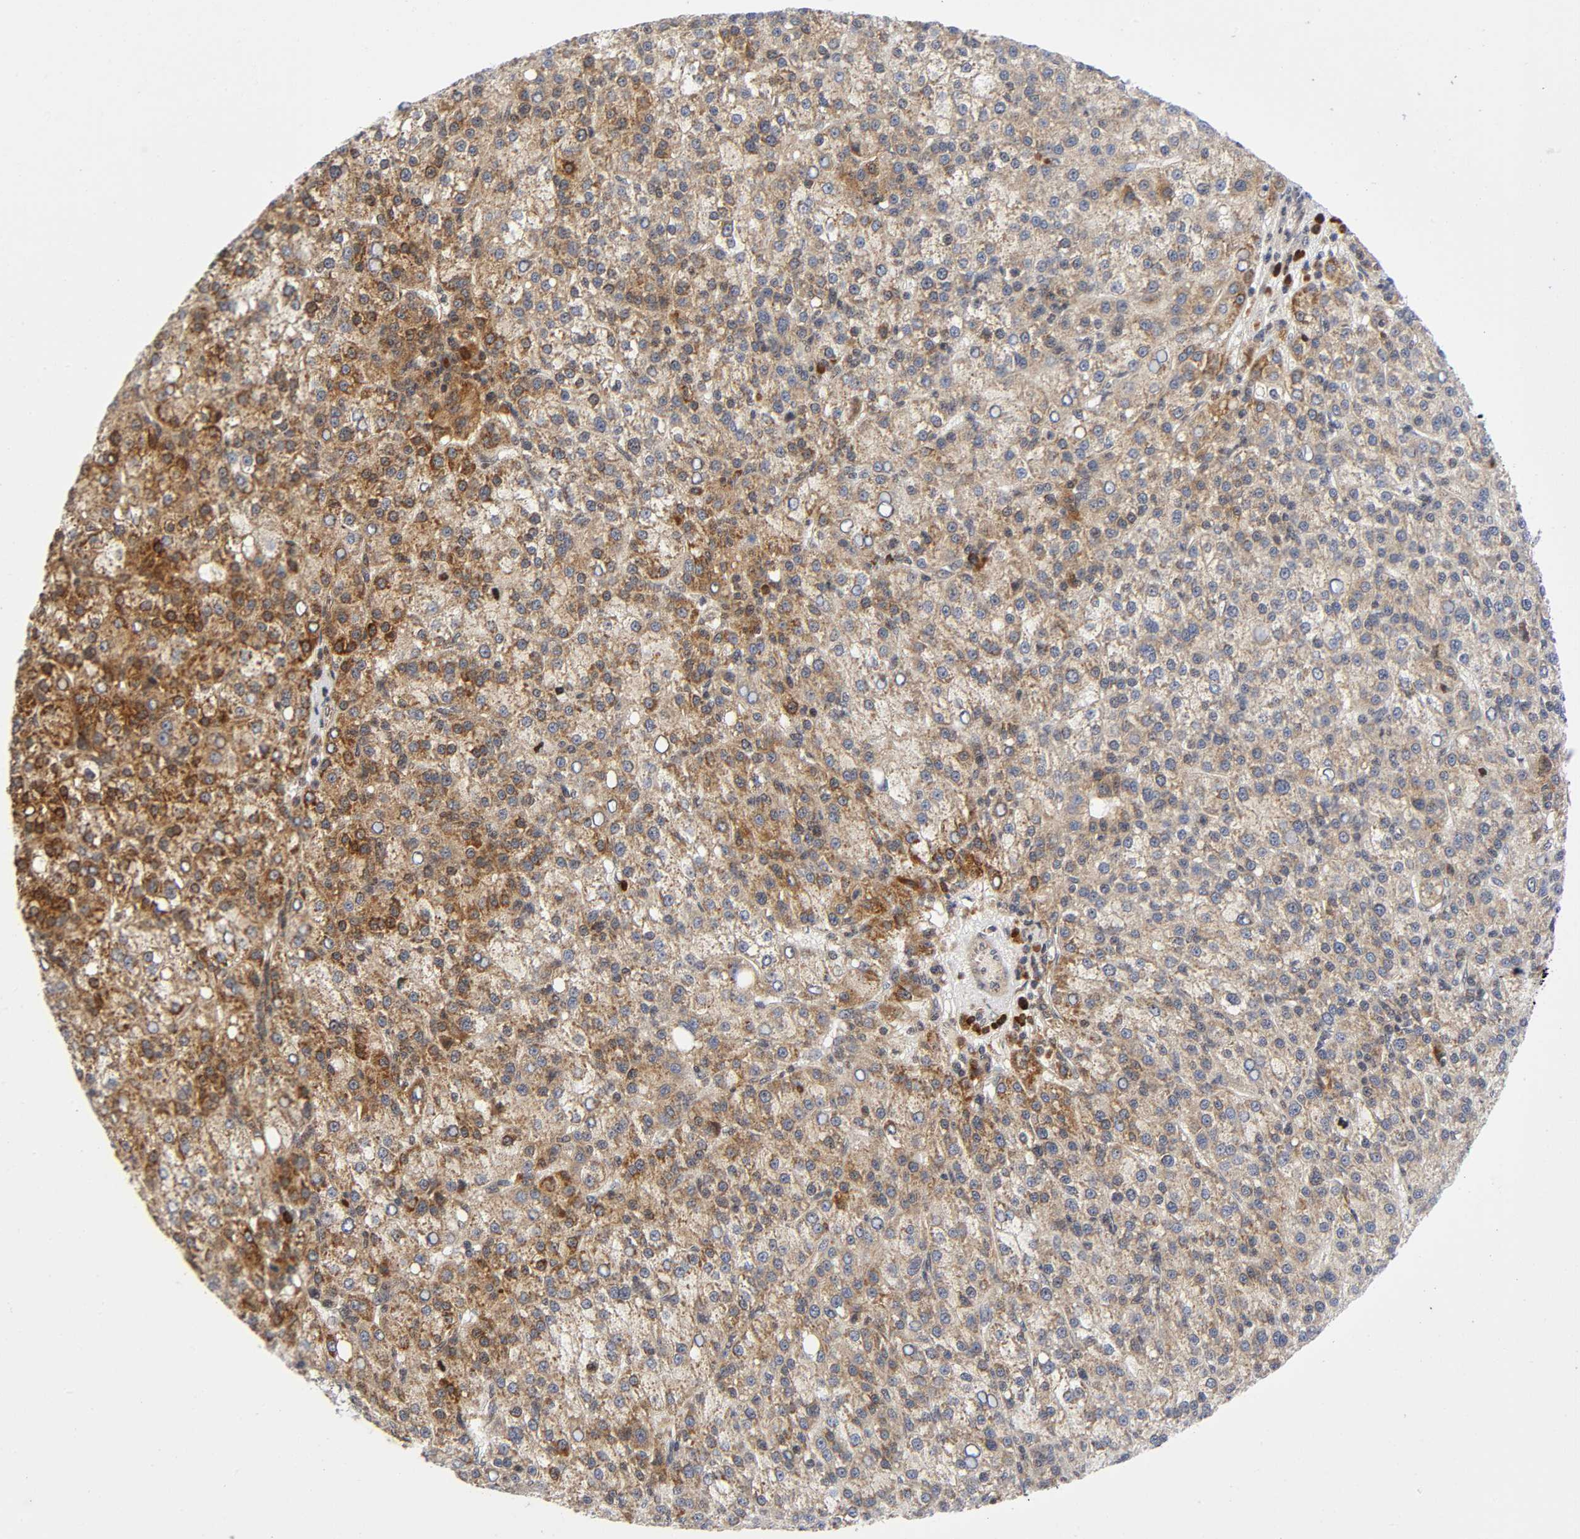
{"staining": {"intensity": "moderate", "quantity": ">75%", "location": "cytoplasmic/membranous"}, "tissue": "liver cancer", "cell_type": "Tumor cells", "image_type": "cancer", "snomed": [{"axis": "morphology", "description": "Carcinoma, Hepatocellular, NOS"}, {"axis": "topography", "description": "Liver"}], "caption": "The photomicrograph reveals a brown stain indicating the presence of a protein in the cytoplasmic/membranous of tumor cells in liver hepatocellular carcinoma.", "gene": "EIF5", "patient": {"sex": "female", "age": 58}}